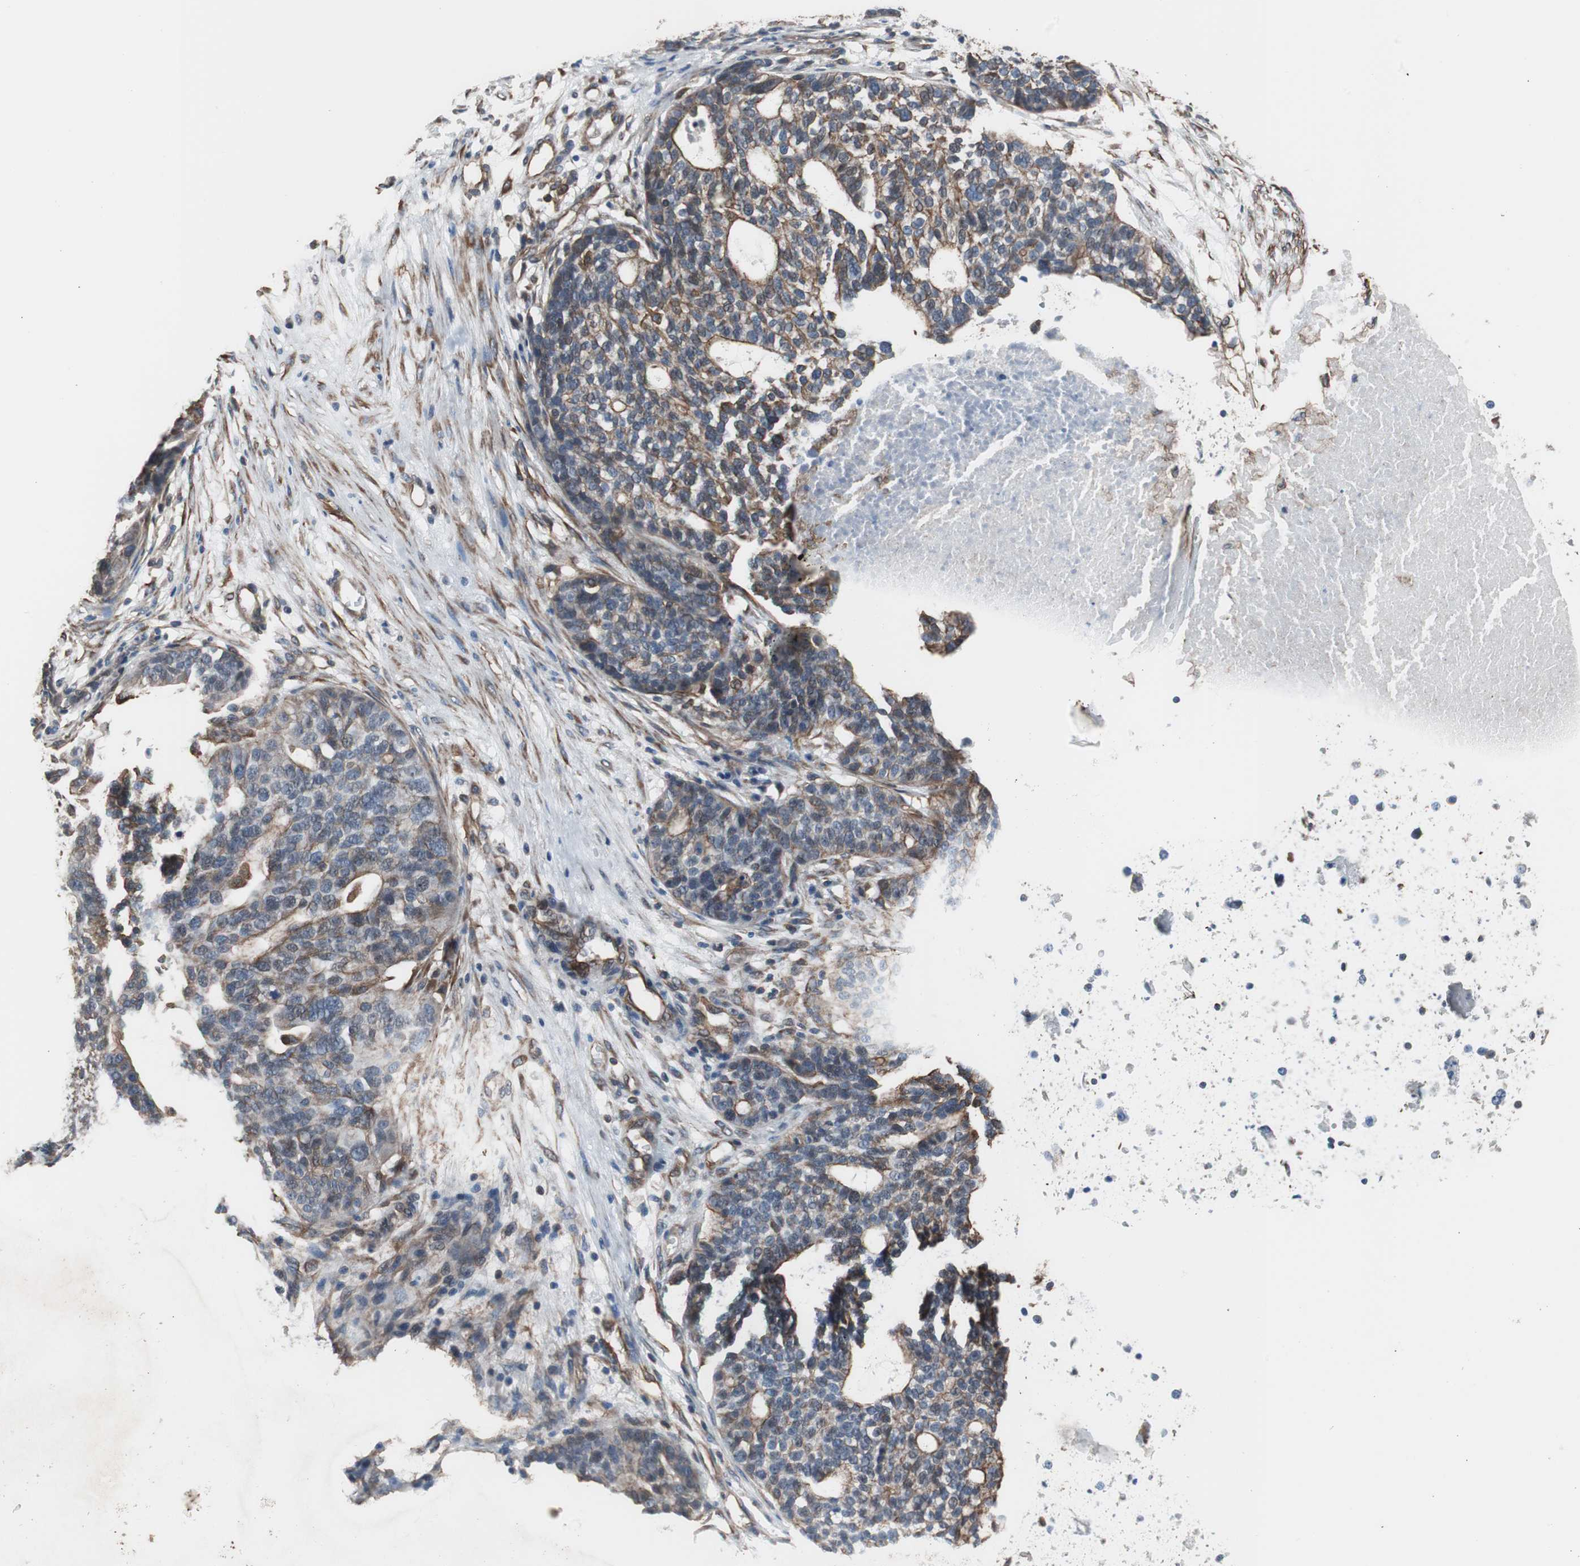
{"staining": {"intensity": "moderate", "quantity": "25%-75%", "location": "cytoplasmic/membranous"}, "tissue": "ovarian cancer", "cell_type": "Tumor cells", "image_type": "cancer", "snomed": [{"axis": "morphology", "description": "Cystadenocarcinoma, serous, NOS"}, {"axis": "topography", "description": "Ovary"}], "caption": "Brown immunohistochemical staining in human ovarian serous cystadenocarcinoma shows moderate cytoplasmic/membranous staining in approximately 25%-75% of tumor cells. The staining is performed using DAB (3,3'-diaminobenzidine) brown chromogen to label protein expression. The nuclei are counter-stained blue using hematoxylin.", "gene": "KIF3B", "patient": {"sex": "female", "age": 59}}